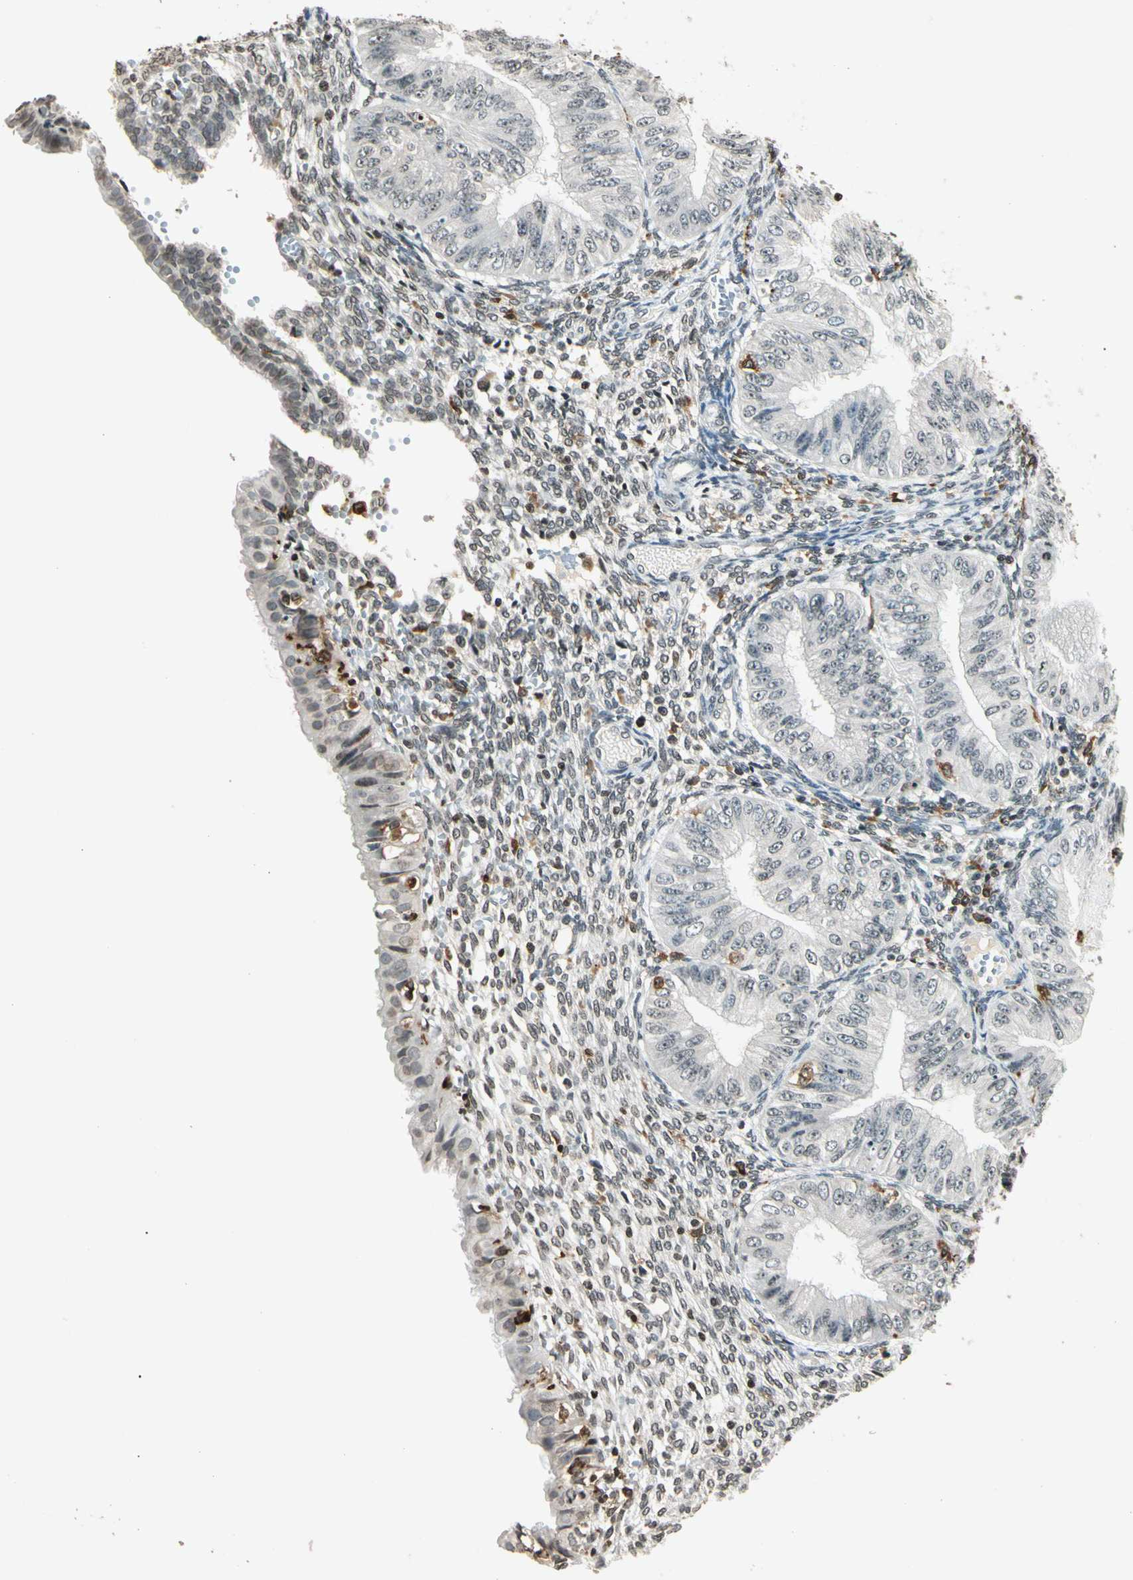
{"staining": {"intensity": "weak", "quantity": "<25%", "location": "nuclear"}, "tissue": "endometrial cancer", "cell_type": "Tumor cells", "image_type": "cancer", "snomed": [{"axis": "morphology", "description": "Normal tissue, NOS"}, {"axis": "morphology", "description": "Adenocarcinoma, NOS"}, {"axis": "topography", "description": "Endometrium"}], "caption": "IHC image of endometrial cancer stained for a protein (brown), which exhibits no positivity in tumor cells. (DAB (3,3'-diaminobenzidine) immunohistochemistry with hematoxylin counter stain).", "gene": "FER", "patient": {"sex": "female", "age": 53}}